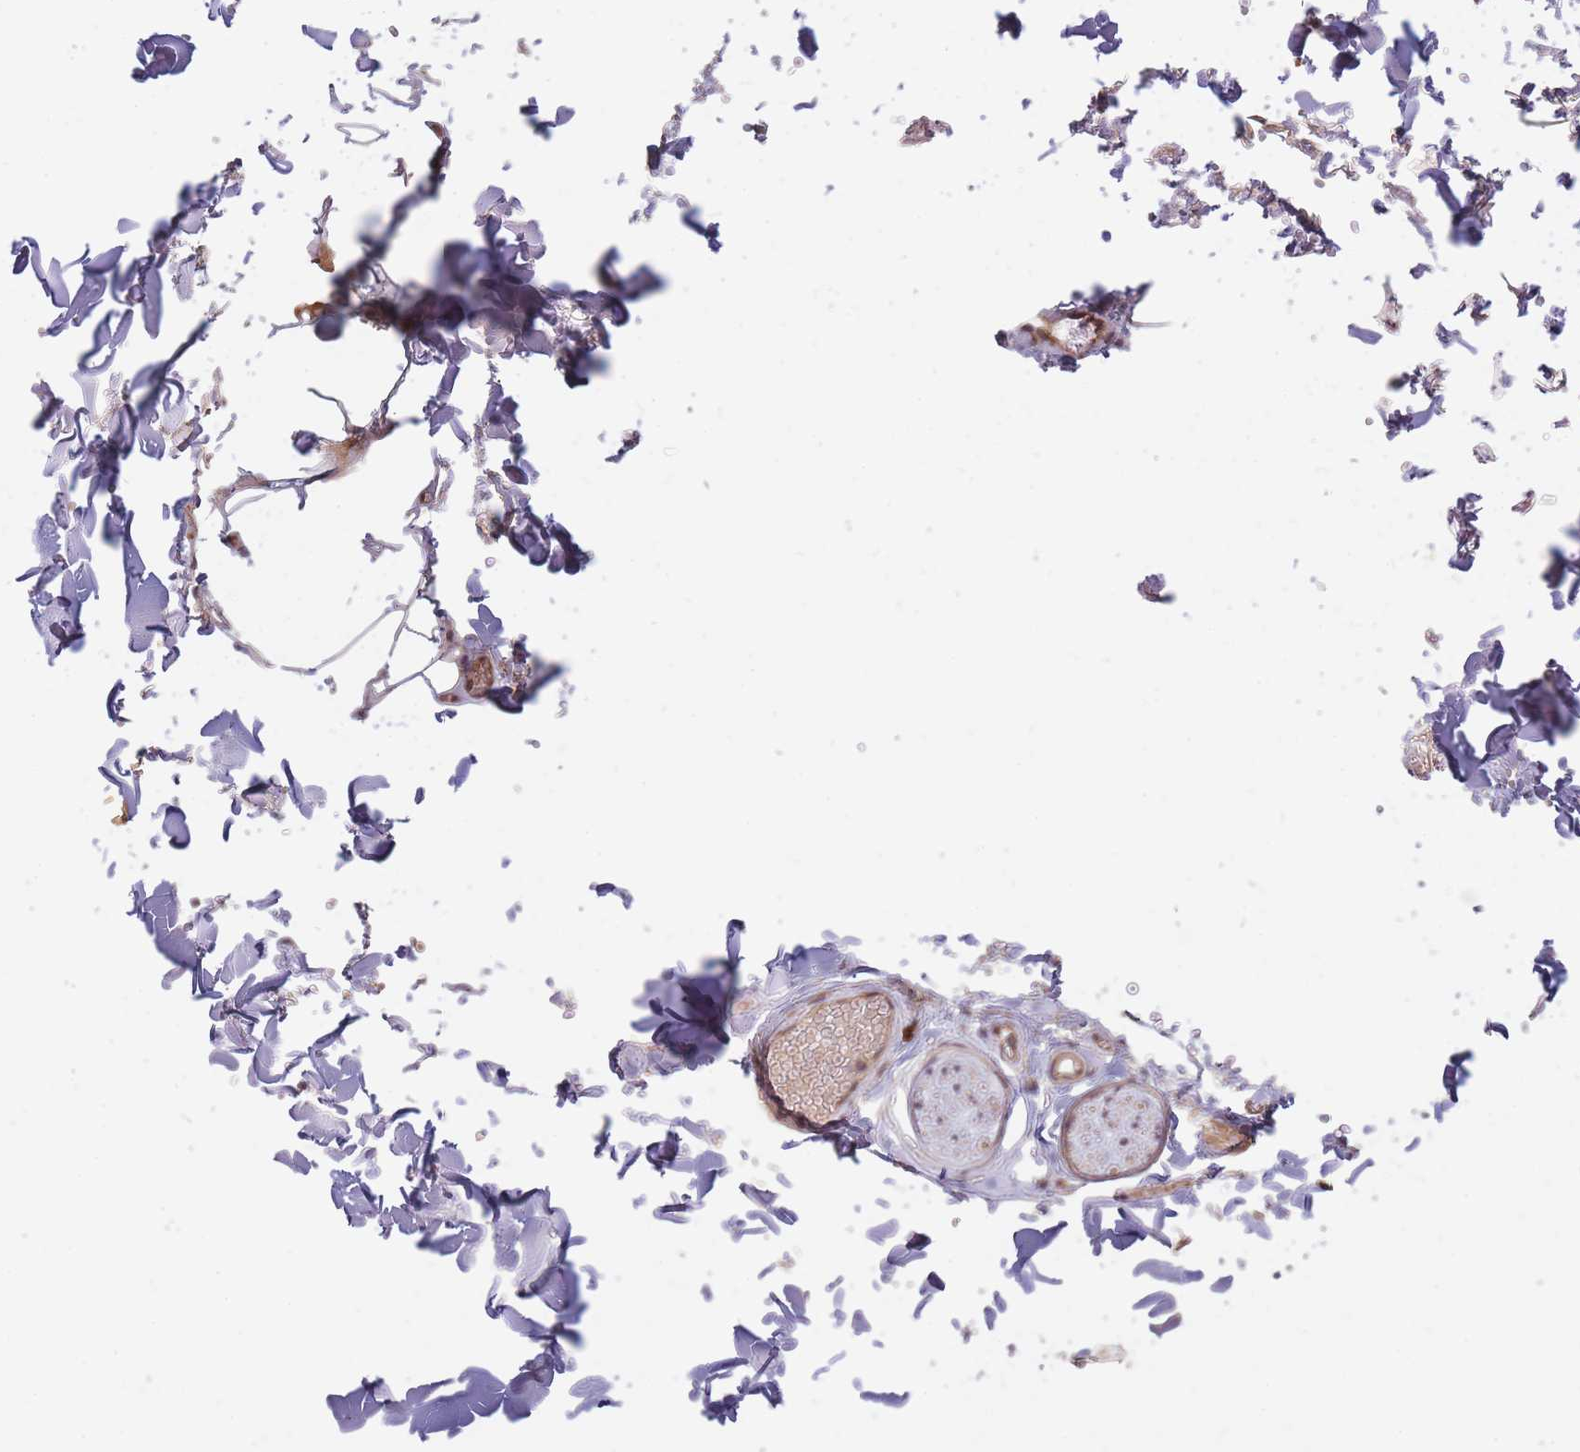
{"staining": {"intensity": "negative", "quantity": "none", "location": "none"}, "tissue": "adipose tissue", "cell_type": "Adipocytes", "image_type": "normal", "snomed": [{"axis": "morphology", "description": "Normal tissue, NOS"}, {"axis": "topography", "description": "Salivary gland"}, {"axis": "topography", "description": "Peripheral nerve tissue"}], "caption": "DAB immunohistochemical staining of benign adipose tissue demonstrates no significant staining in adipocytes. (DAB IHC visualized using brightfield microscopy, high magnification).", "gene": "SMC6", "patient": {"sex": "male", "age": 38}}